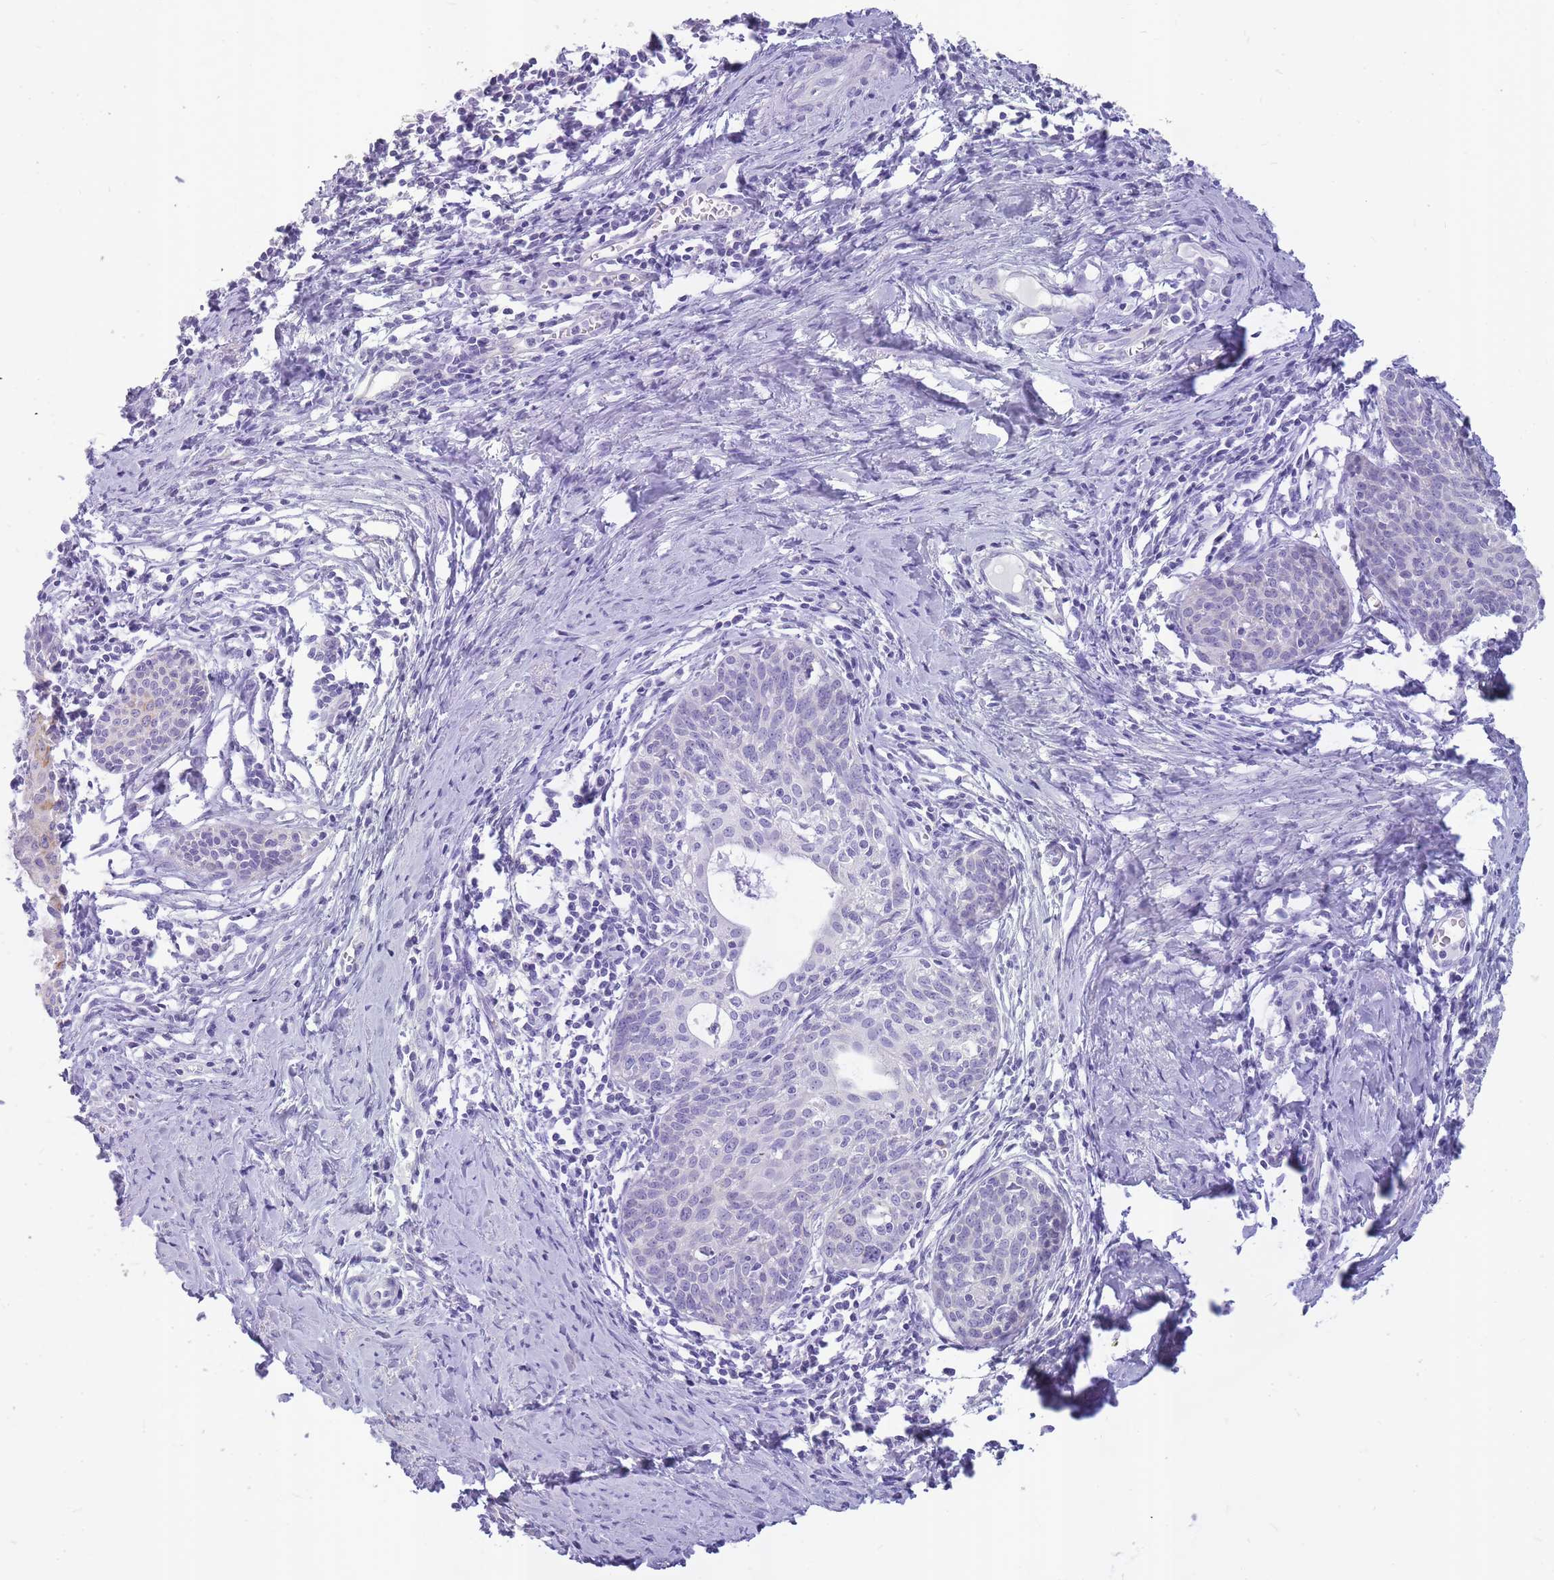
{"staining": {"intensity": "negative", "quantity": "none", "location": "none"}, "tissue": "cervical cancer", "cell_type": "Tumor cells", "image_type": "cancer", "snomed": [{"axis": "morphology", "description": "Squamous cell carcinoma, NOS"}, {"axis": "topography", "description": "Cervix"}], "caption": "DAB (3,3'-diaminobenzidine) immunohistochemical staining of human cervical cancer shows no significant positivity in tumor cells. (DAB IHC visualized using brightfield microscopy, high magnification).", "gene": "INS", "patient": {"sex": "female", "age": 52}}